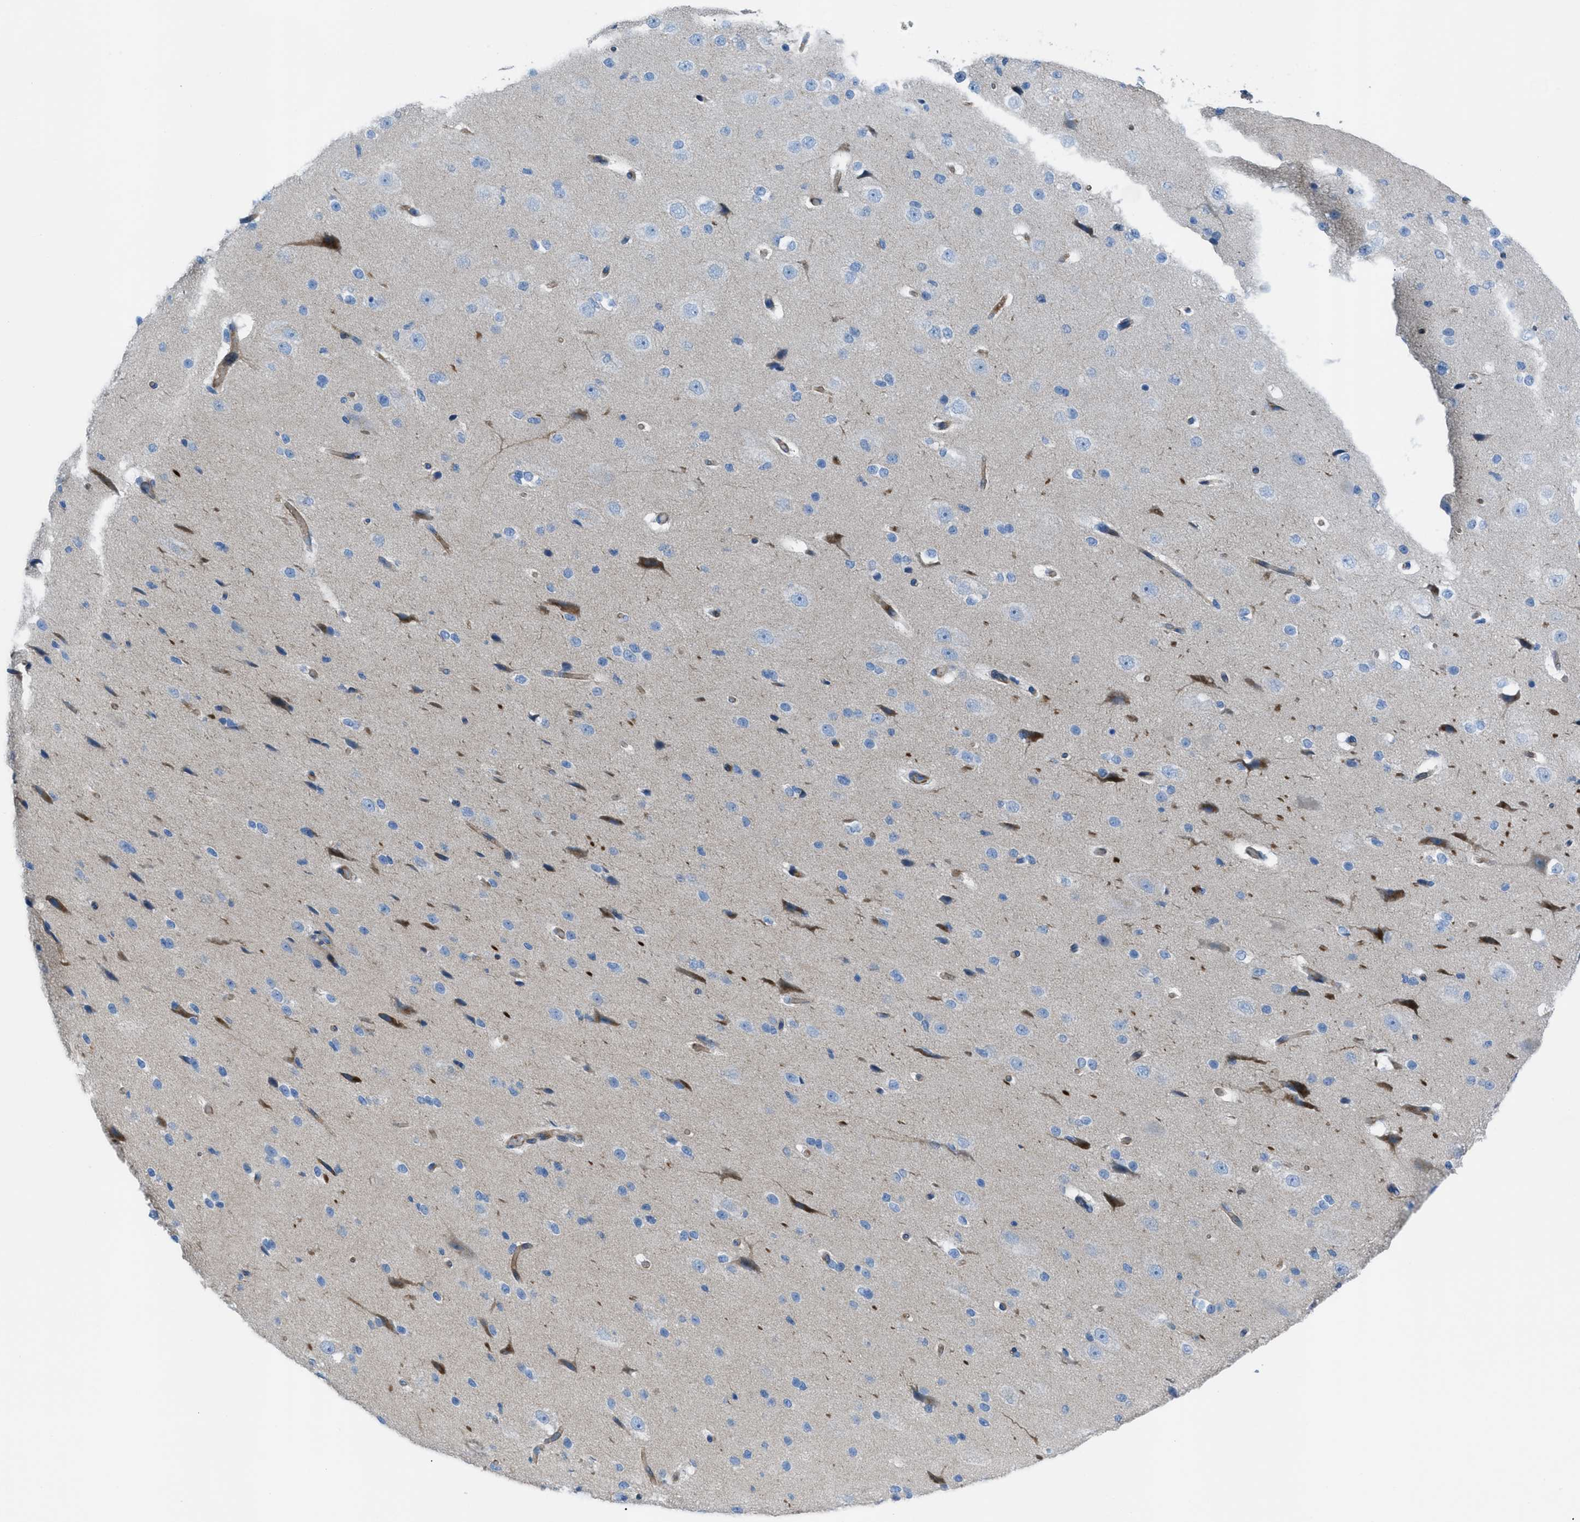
{"staining": {"intensity": "moderate", "quantity": "25%-75%", "location": "cytoplasmic/membranous"}, "tissue": "cerebral cortex", "cell_type": "Endothelial cells", "image_type": "normal", "snomed": [{"axis": "morphology", "description": "Normal tissue, NOS"}, {"axis": "morphology", "description": "Developmental malformation"}, {"axis": "topography", "description": "Cerebral cortex"}], "caption": "Unremarkable cerebral cortex shows moderate cytoplasmic/membranous expression in about 25%-75% of endothelial cells, visualized by immunohistochemistry. (DAB (3,3'-diaminobenzidine) IHC, brown staining for protein, blue staining for nuclei).", "gene": "KCNH7", "patient": {"sex": "female", "age": 30}}